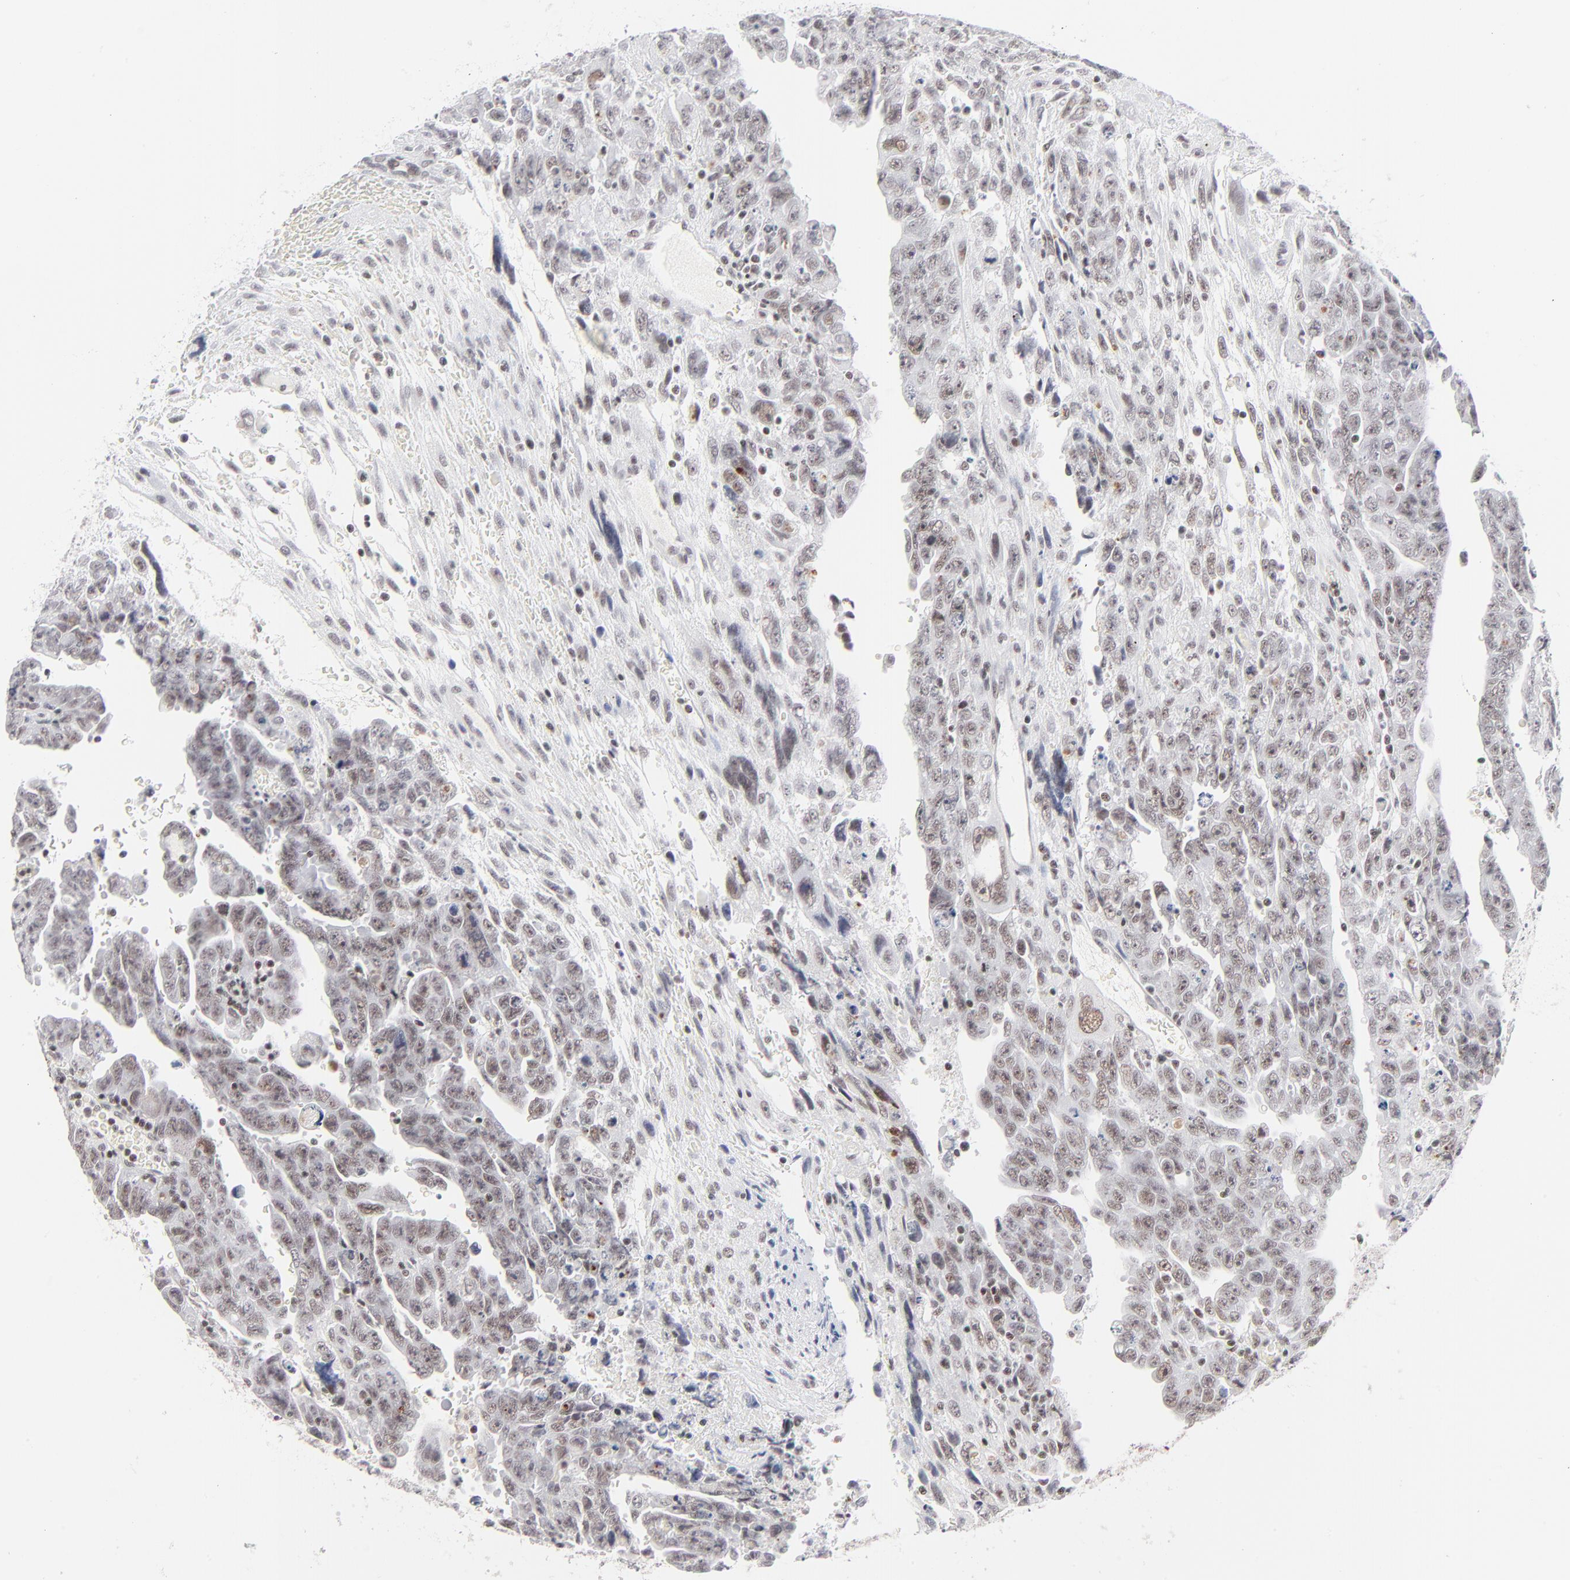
{"staining": {"intensity": "weak", "quantity": ">75%", "location": "nuclear"}, "tissue": "testis cancer", "cell_type": "Tumor cells", "image_type": "cancer", "snomed": [{"axis": "morphology", "description": "Carcinoma, Embryonal, NOS"}, {"axis": "topography", "description": "Testis"}], "caption": "Weak nuclear expression for a protein is present in about >75% of tumor cells of testis embryonal carcinoma using immunohistochemistry.", "gene": "ZNF143", "patient": {"sex": "male", "age": 28}}